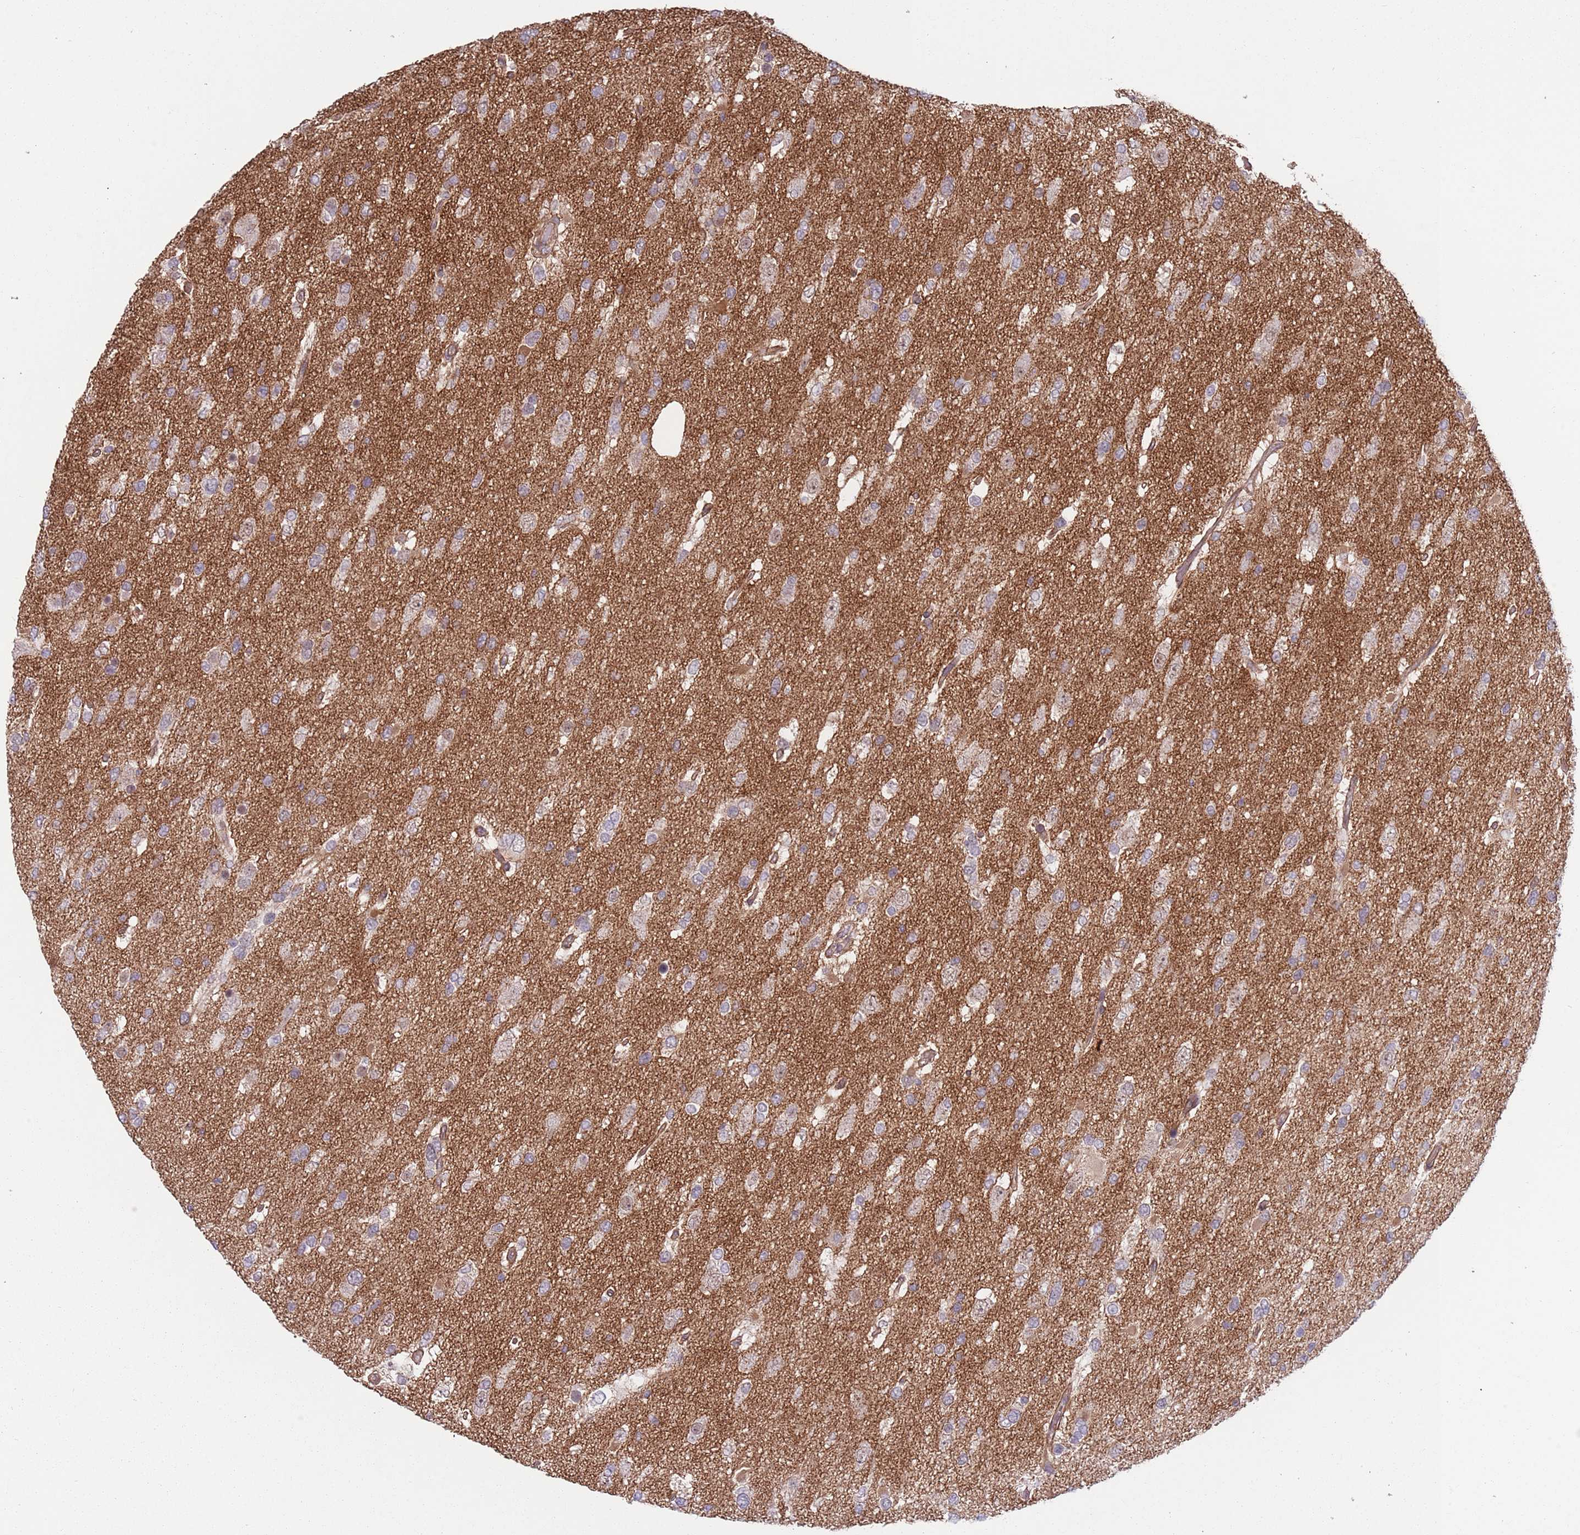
{"staining": {"intensity": "weak", "quantity": "25%-75%", "location": "cytoplasmic/membranous"}, "tissue": "glioma", "cell_type": "Tumor cells", "image_type": "cancer", "snomed": [{"axis": "morphology", "description": "Glioma, malignant, High grade"}, {"axis": "topography", "description": "Brain"}], "caption": "Weak cytoplasmic/membranous expression is identified in approximately 25%-75% of tumor cells in glioma. Using DAB (3,3'-diaminobenzidine) (brown) and hematoxylin (blue) stains, captured at high magnification using brightfield microscopy.", "gene": "CREBZF", "patient": {"sex": "male", "age": 53}}